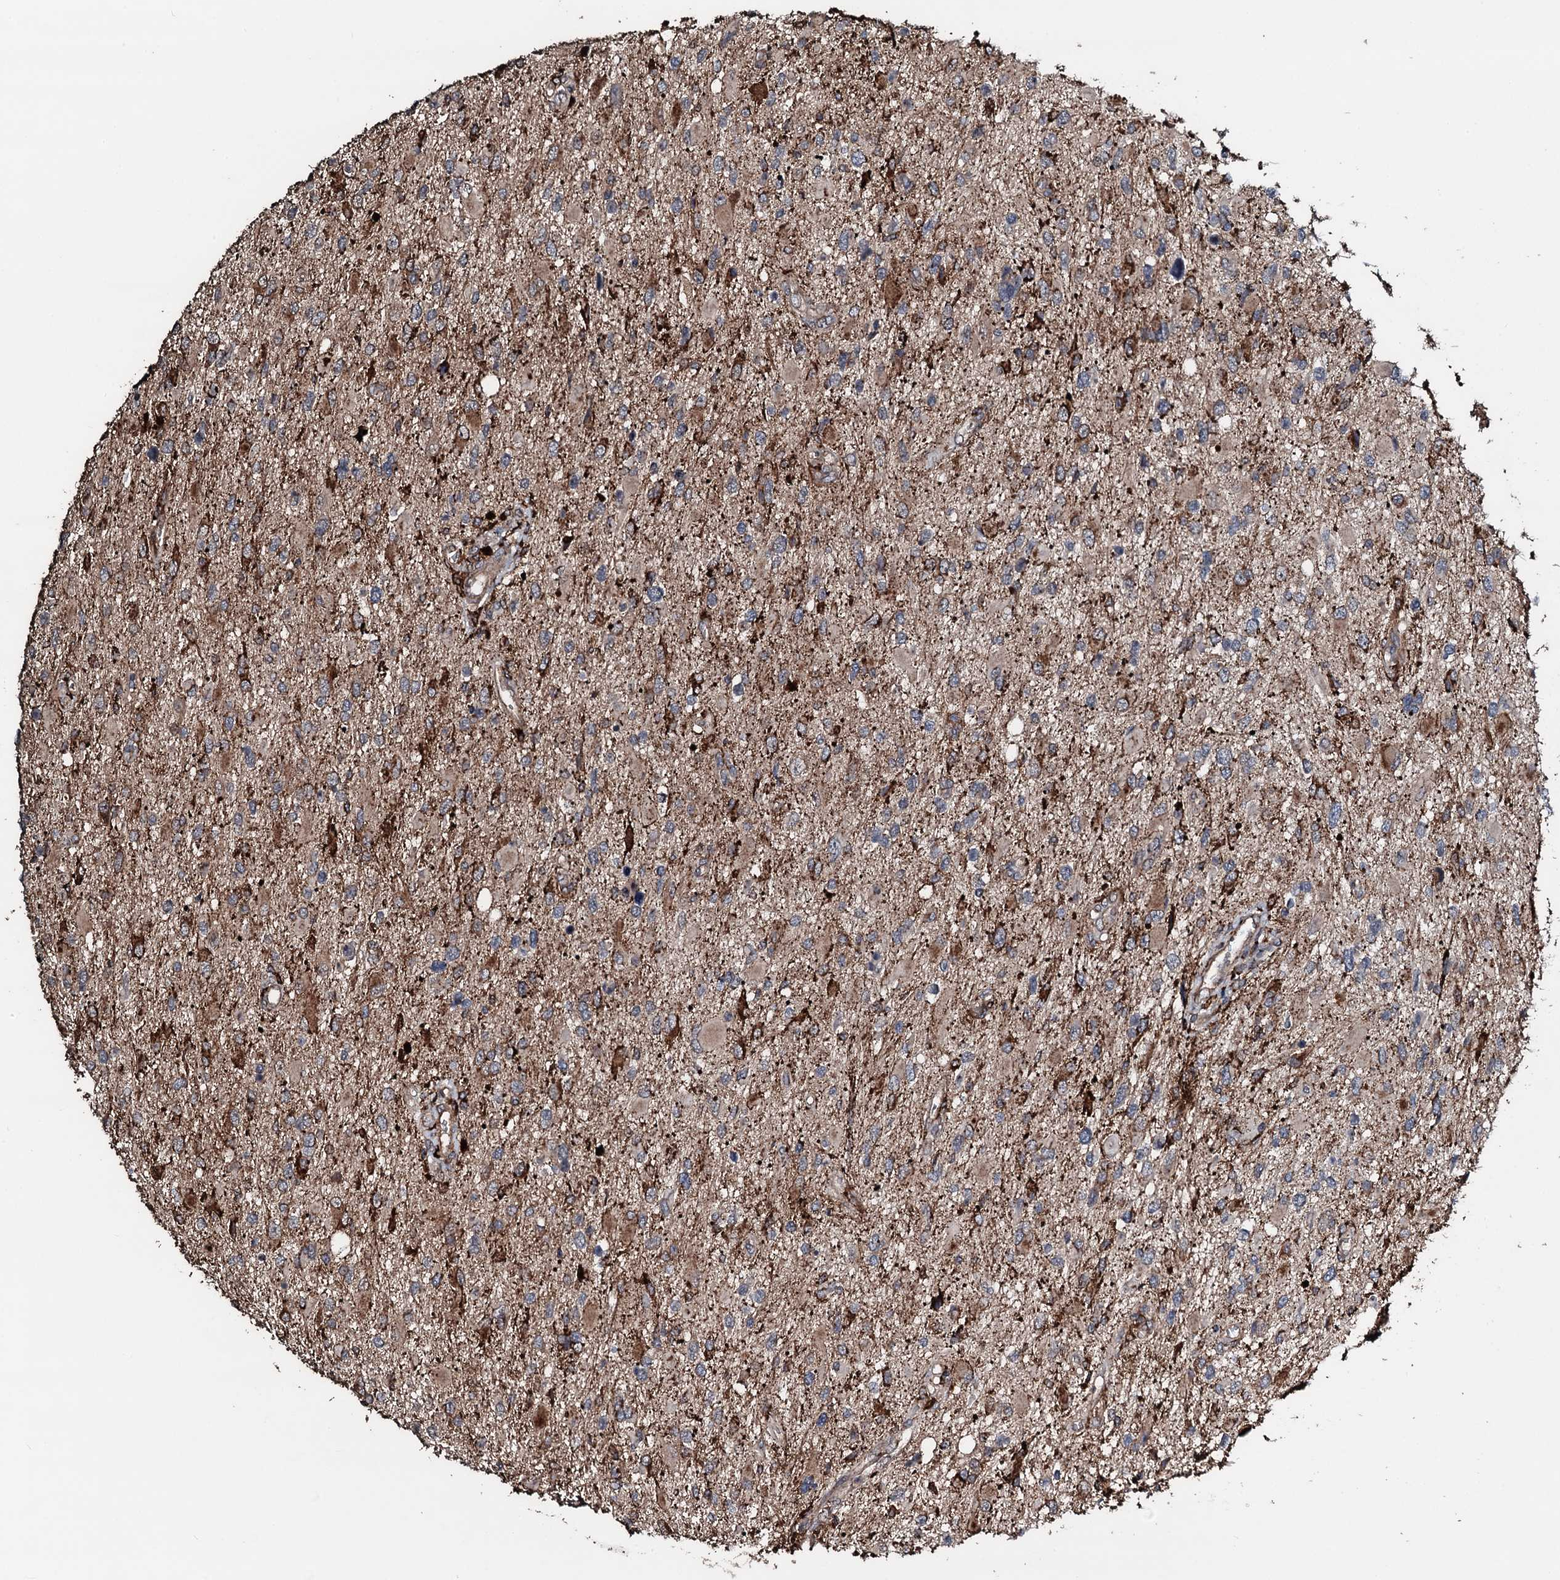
{"staining": {"intensity": "moderate", "quantity": "<25%", "location": "cytoplasmic/membranous"}, "tissue": "glioma", "cell_type": "Tumor cells", "image_type": "cancer", "snomed": [{"axis": "morphology", "description": "Glioma, malignant, High grade"}, {"axis": "topography", "description": "Brain"}], "caption": "Approximately <25% of tumor cells in human malignant glioma (high-grade) display moderate cytoplasmic/membranous protein staining as visualized by brown immunohistochemical staining.", "gene": "TPGS2", "patient": {"sex": "male", "age": 53}}